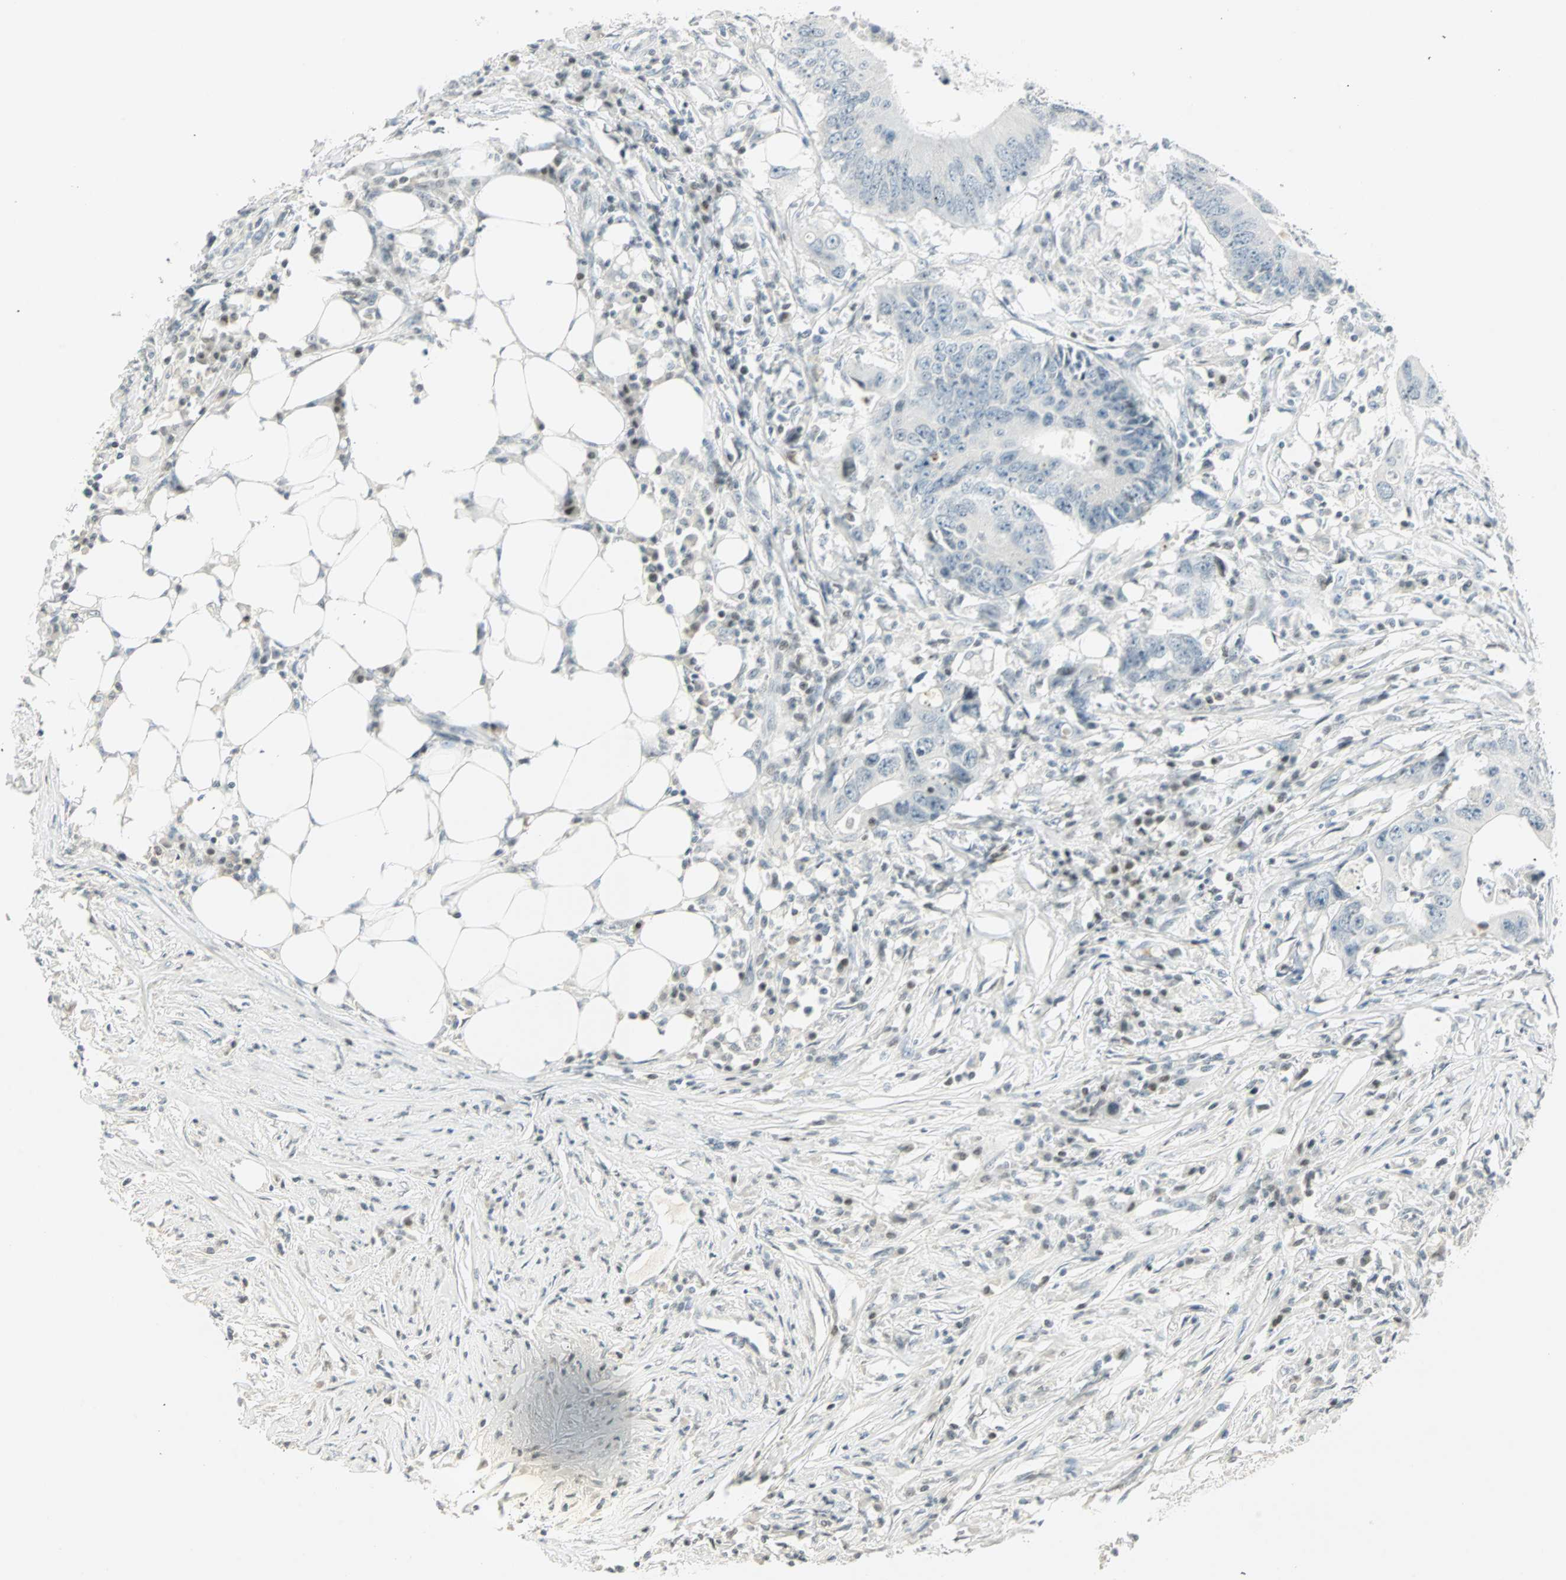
{"staining": {"intensity": "weak", "quantity": "<25%", "location": "nuclear"}, "tissue": "colorectal cancer", "cell_type": "Tumor cells", "image_type": "cancer", "snomed": [{"axis": "morphology", "description": "Adenocarcinoma, NOS"}, {"axis": "topography", "description": "Colon"}], "caption": "Immunohistochemical staining of colorectal cancer (adenocarcinoma) demonstrates no significant staining in tumor cells.", "gene": "SMAD3", "patient": {"sex": "male", "age": 71}}